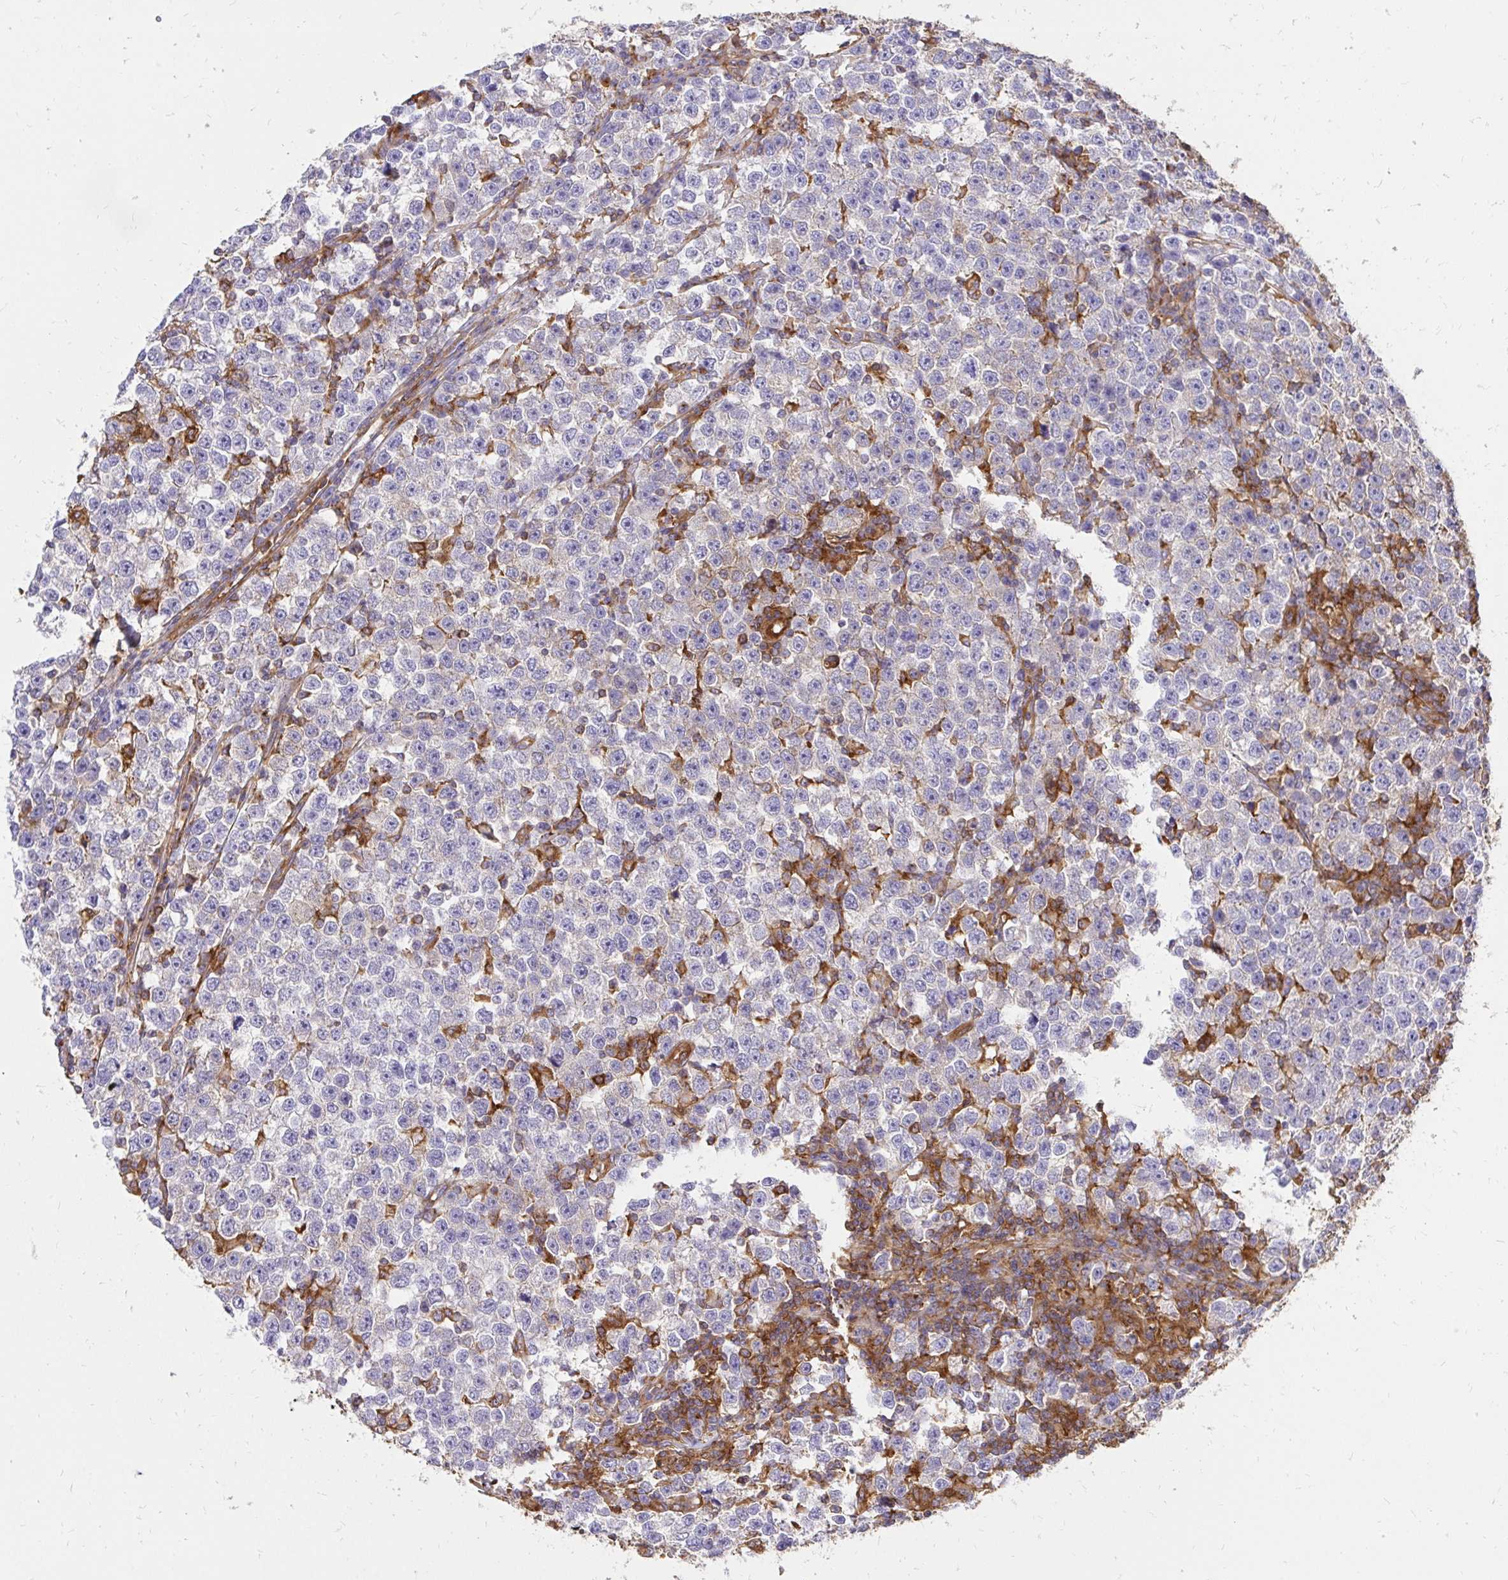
{"staining": {"intensity": "weak", "quantity": "<25%", "location": "cytoplasmic/membranous"}, "tissue": "testis cancer", "cell_type": "Tumor cells", "image_type": "cancer", "snomed": [{"axis": "morphology", "description": "Seminoma, NOS"}, {"axis": "topography", "description": "Testis"}], "caption": "Tumor cells are negative for protein expression in human seminoma (testis).", "gene": "ABCB10", "patient": {"sex": "male", "age": 43}}